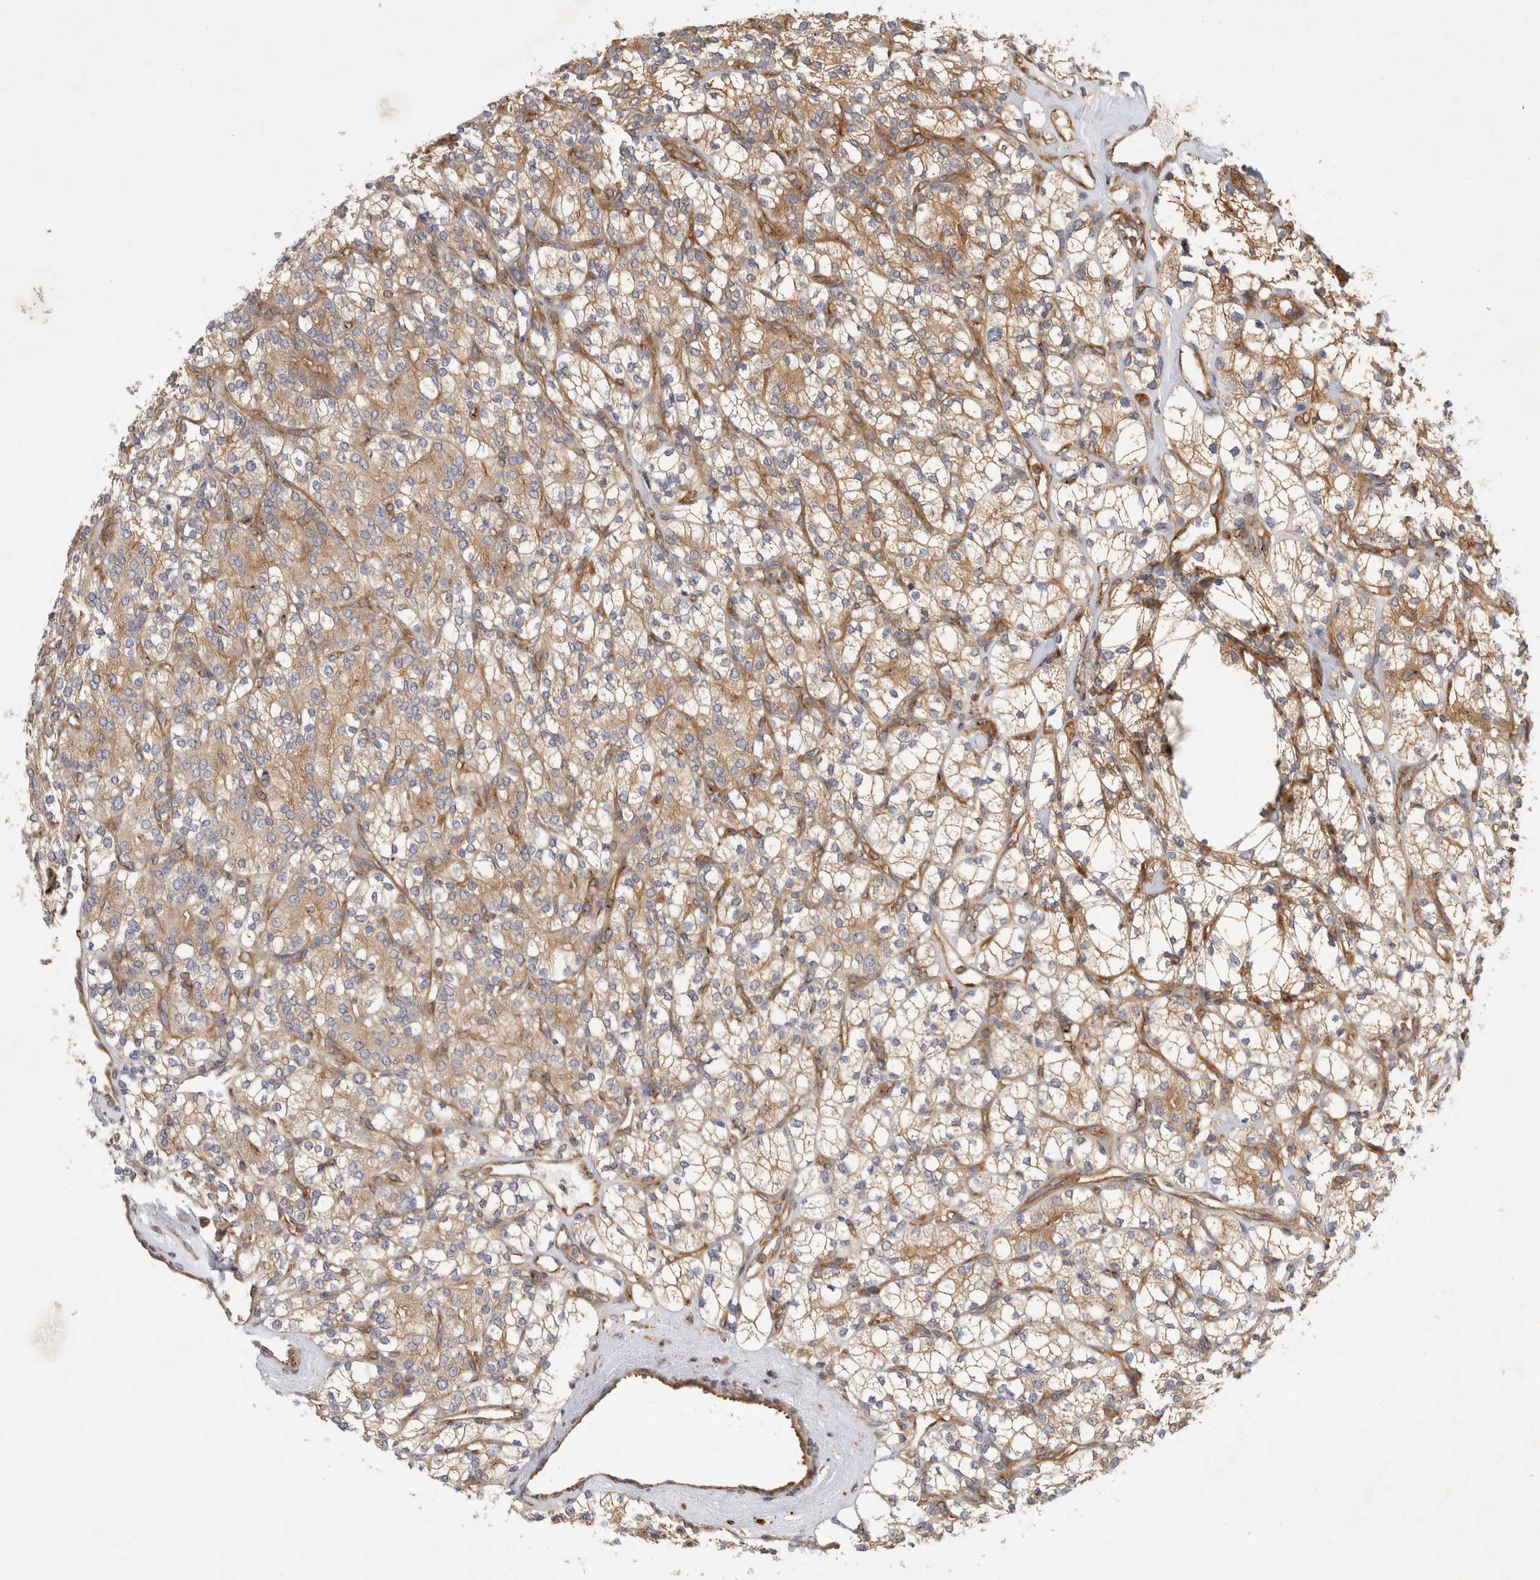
{"staining": {"intensity": "moderate", "quantity": ">75%", "location": "cytoplasmic/membranous"}, "tissue": "renal cancer", "cell_type": "Tumor cells", "image_type": "cancer", "snomed": [{"axis": "morphology", "description": "Adenocarcinoma, NOS"}, {"axis": "topography", "description": "Kidney"}], "caption": "A micrograph of human adenocarcinoma (renal) stained for a protein displays moderate cytoplasmic/membranous brown staining in tumor cells.", "gene": "GPR150", "patient": {"sex": "male", "age": 77}}